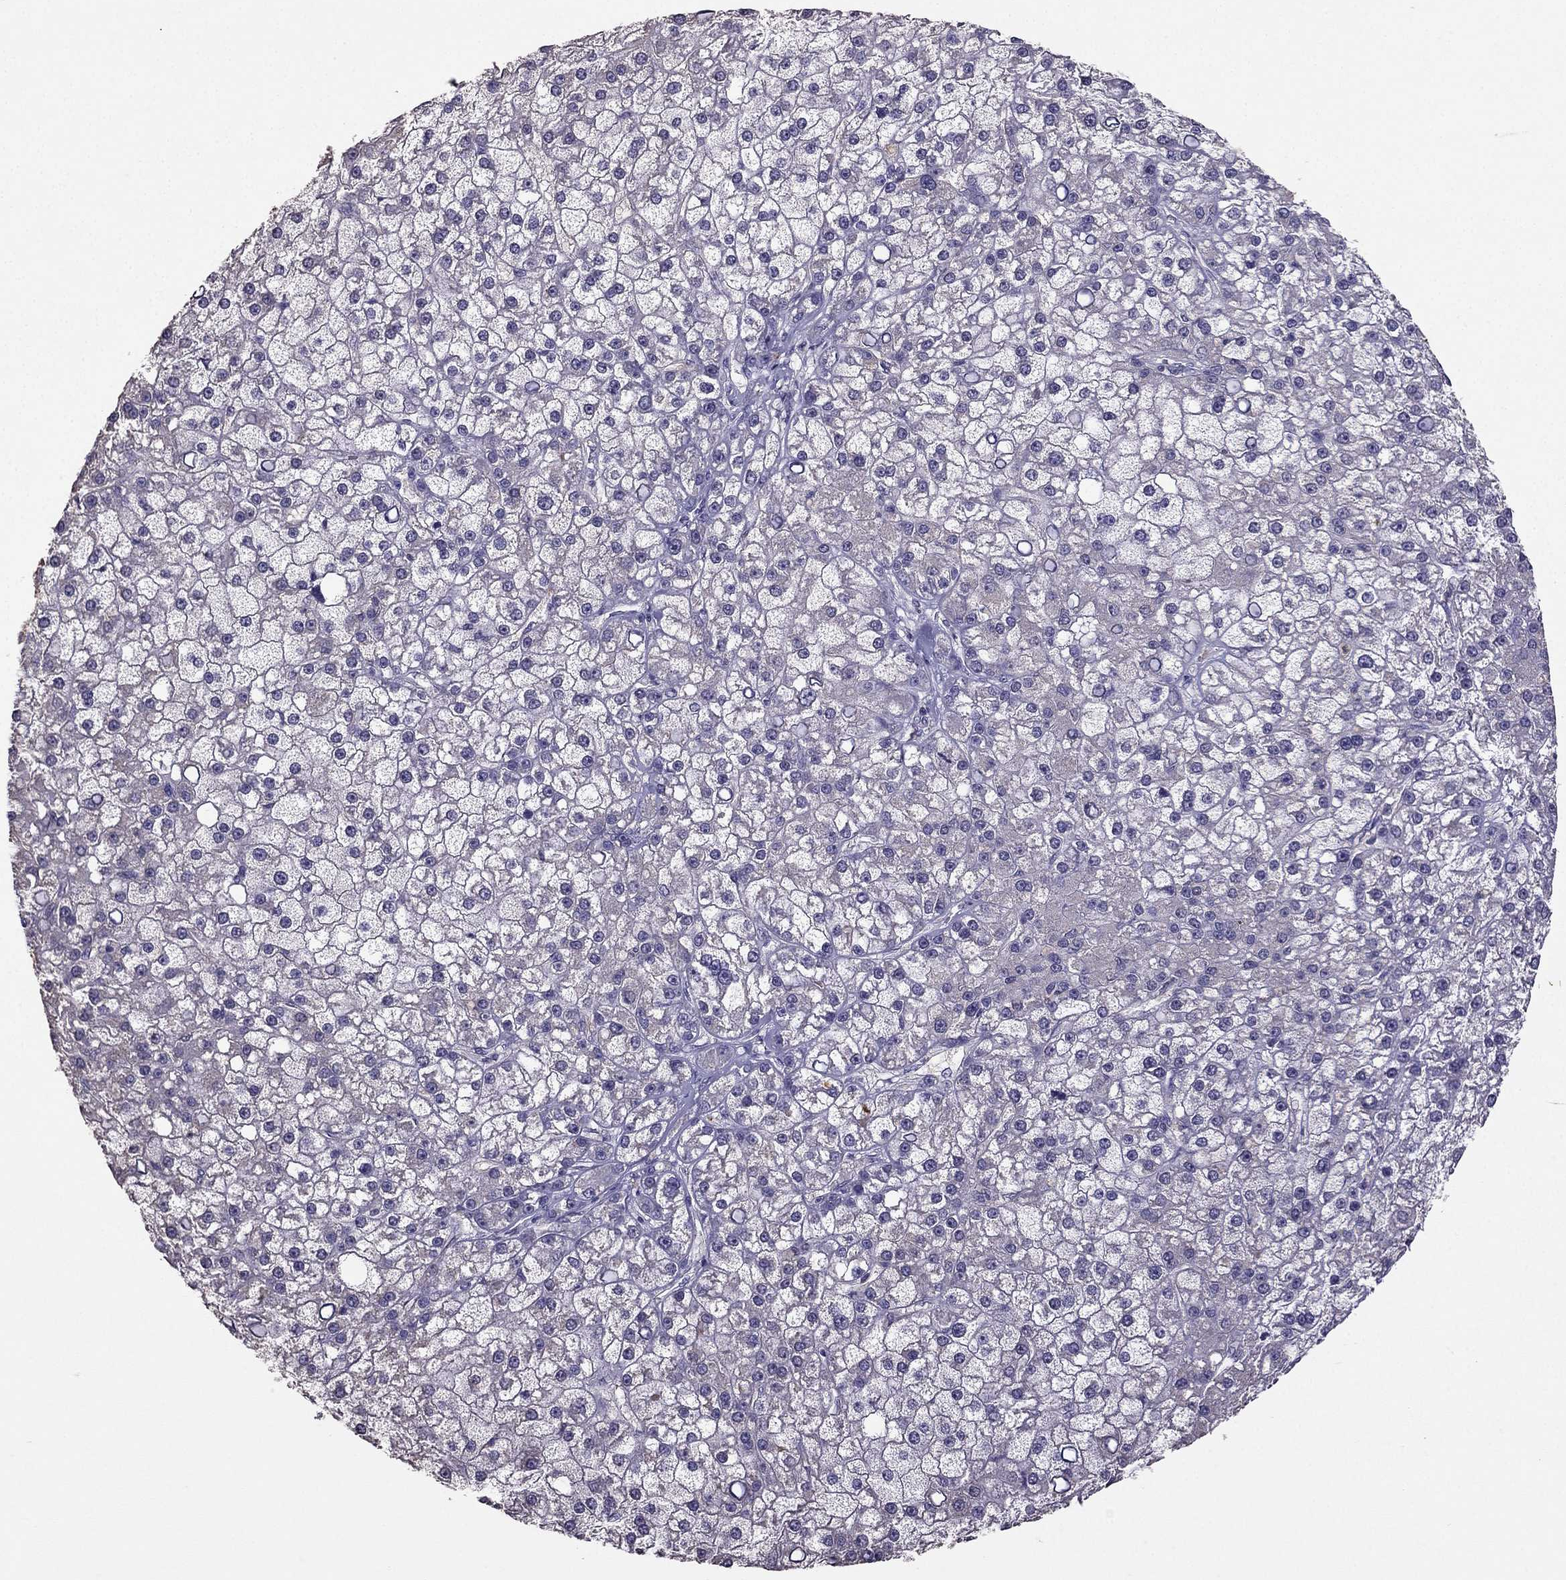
{"staining": {"intensity": "negative", "quantity": "none", "location": "none"}, "tissue": "liver cancer", "cell_type": "Tumor cells", "image_type": "cancer", "snomed": [{"axis": "morphology", "description": "Carcinoma, Hepatocellular, NOS"}, {"axis": "topography", "description": "Liver"}], "caption": "Immunohistochemistry image of neoplastic tissue: human liver hepatocellular carcinoma stained with DAB shows no significant protein expression in tumor cells. Nuclei are stained in blue.", "gene": "RFLNB", "patient": {"sex": "male", "age": 67}}